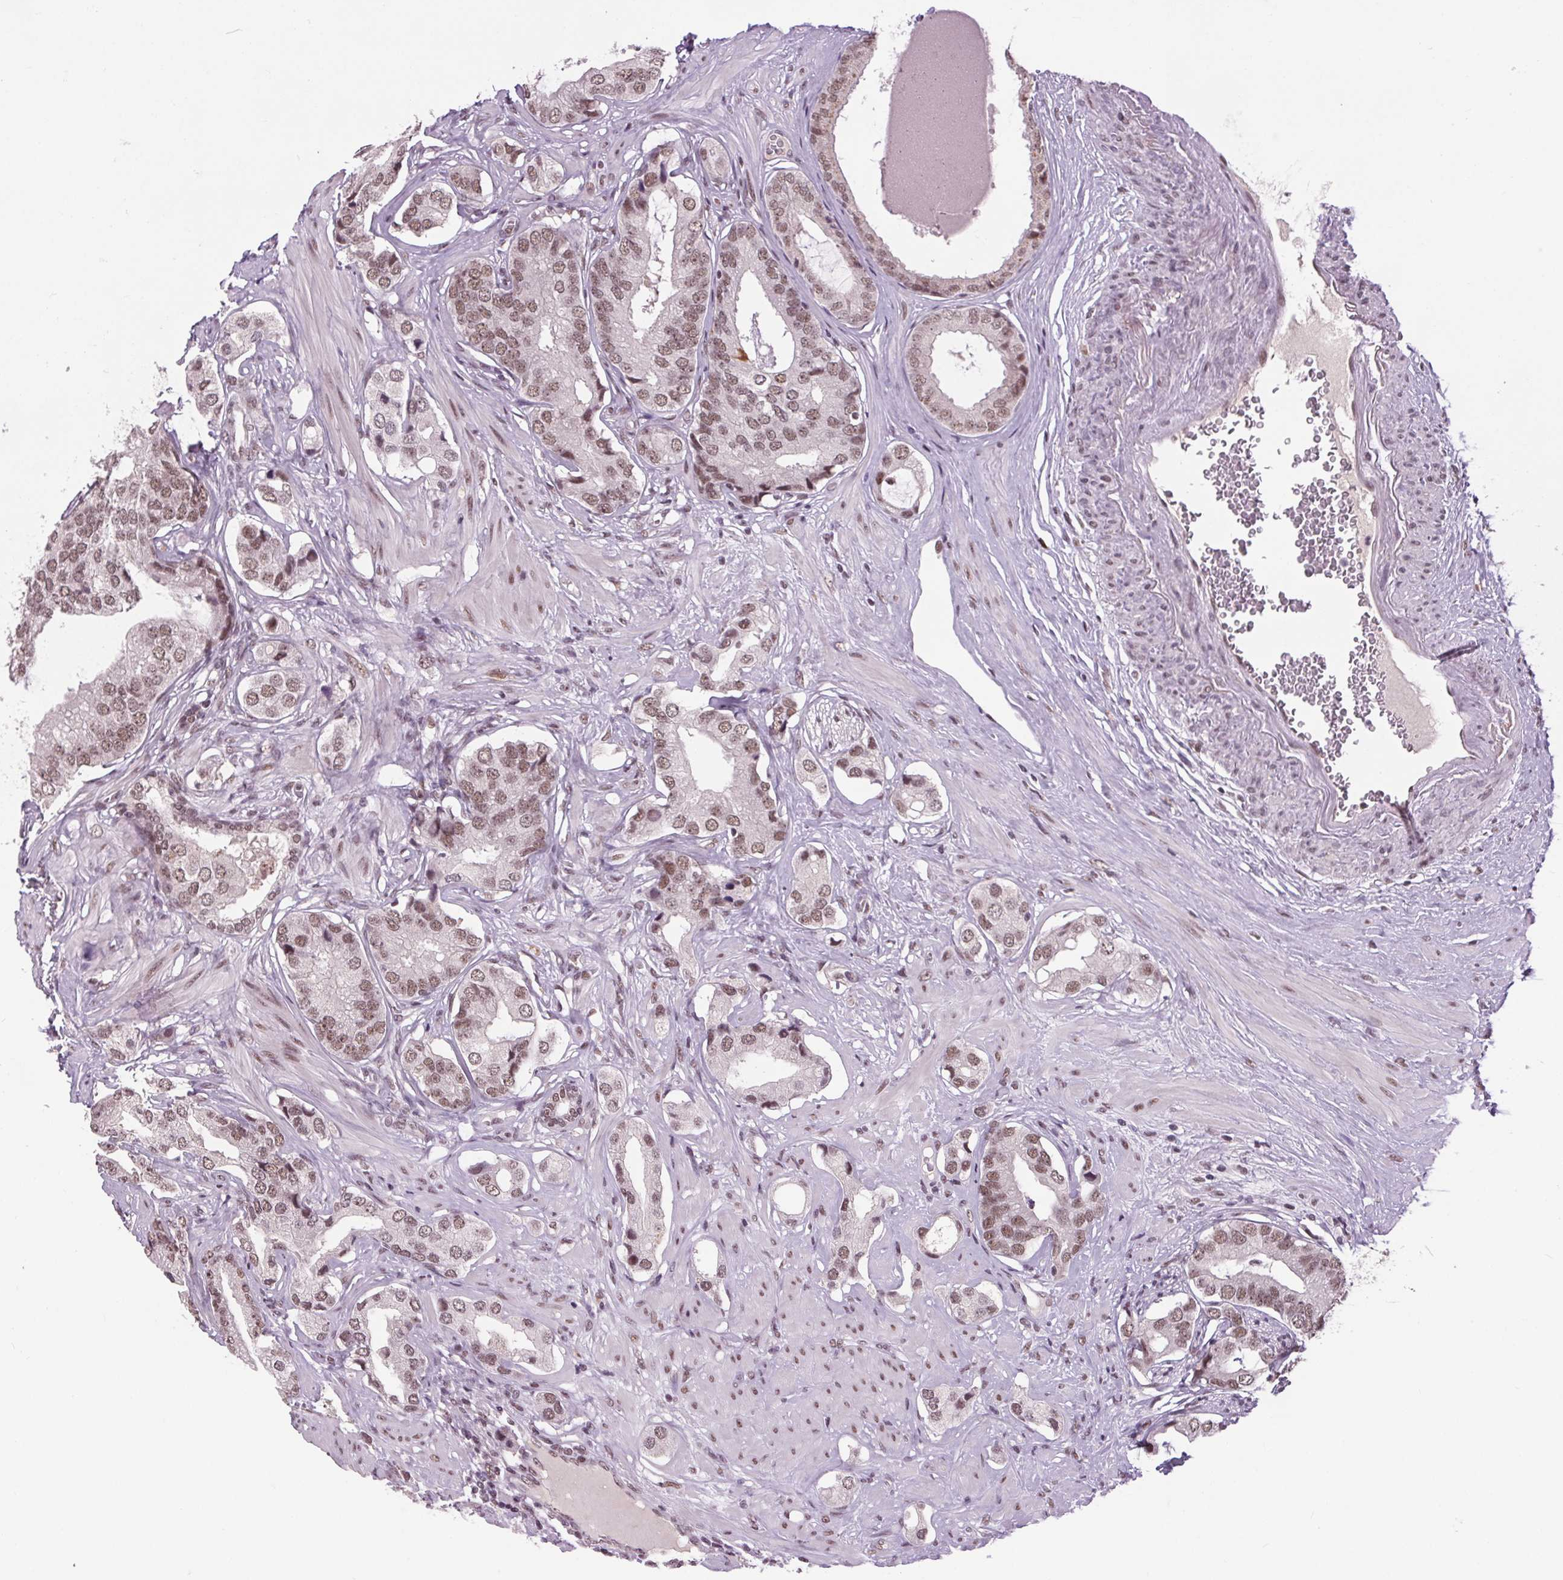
{"staining": {"intensity": "moderate", "quantity": ">75%", "location": "nuclear"}, "tissue": "prostate cancer", "cell_type": "Tumor cells", "image_type": "cancer", "snomed": [{"axis": "morphology", "description": "Adenocarcinoma, Low grade"}, {"axis": "topography", "description": "Prostate"}], "caption": "Prostate adenocarcinoma (low-grade) stained with a protein marker shows moderate staining in tumor cells.", "gene": "CD2BP2", "patient": {"sex": "male", "age": 61}}